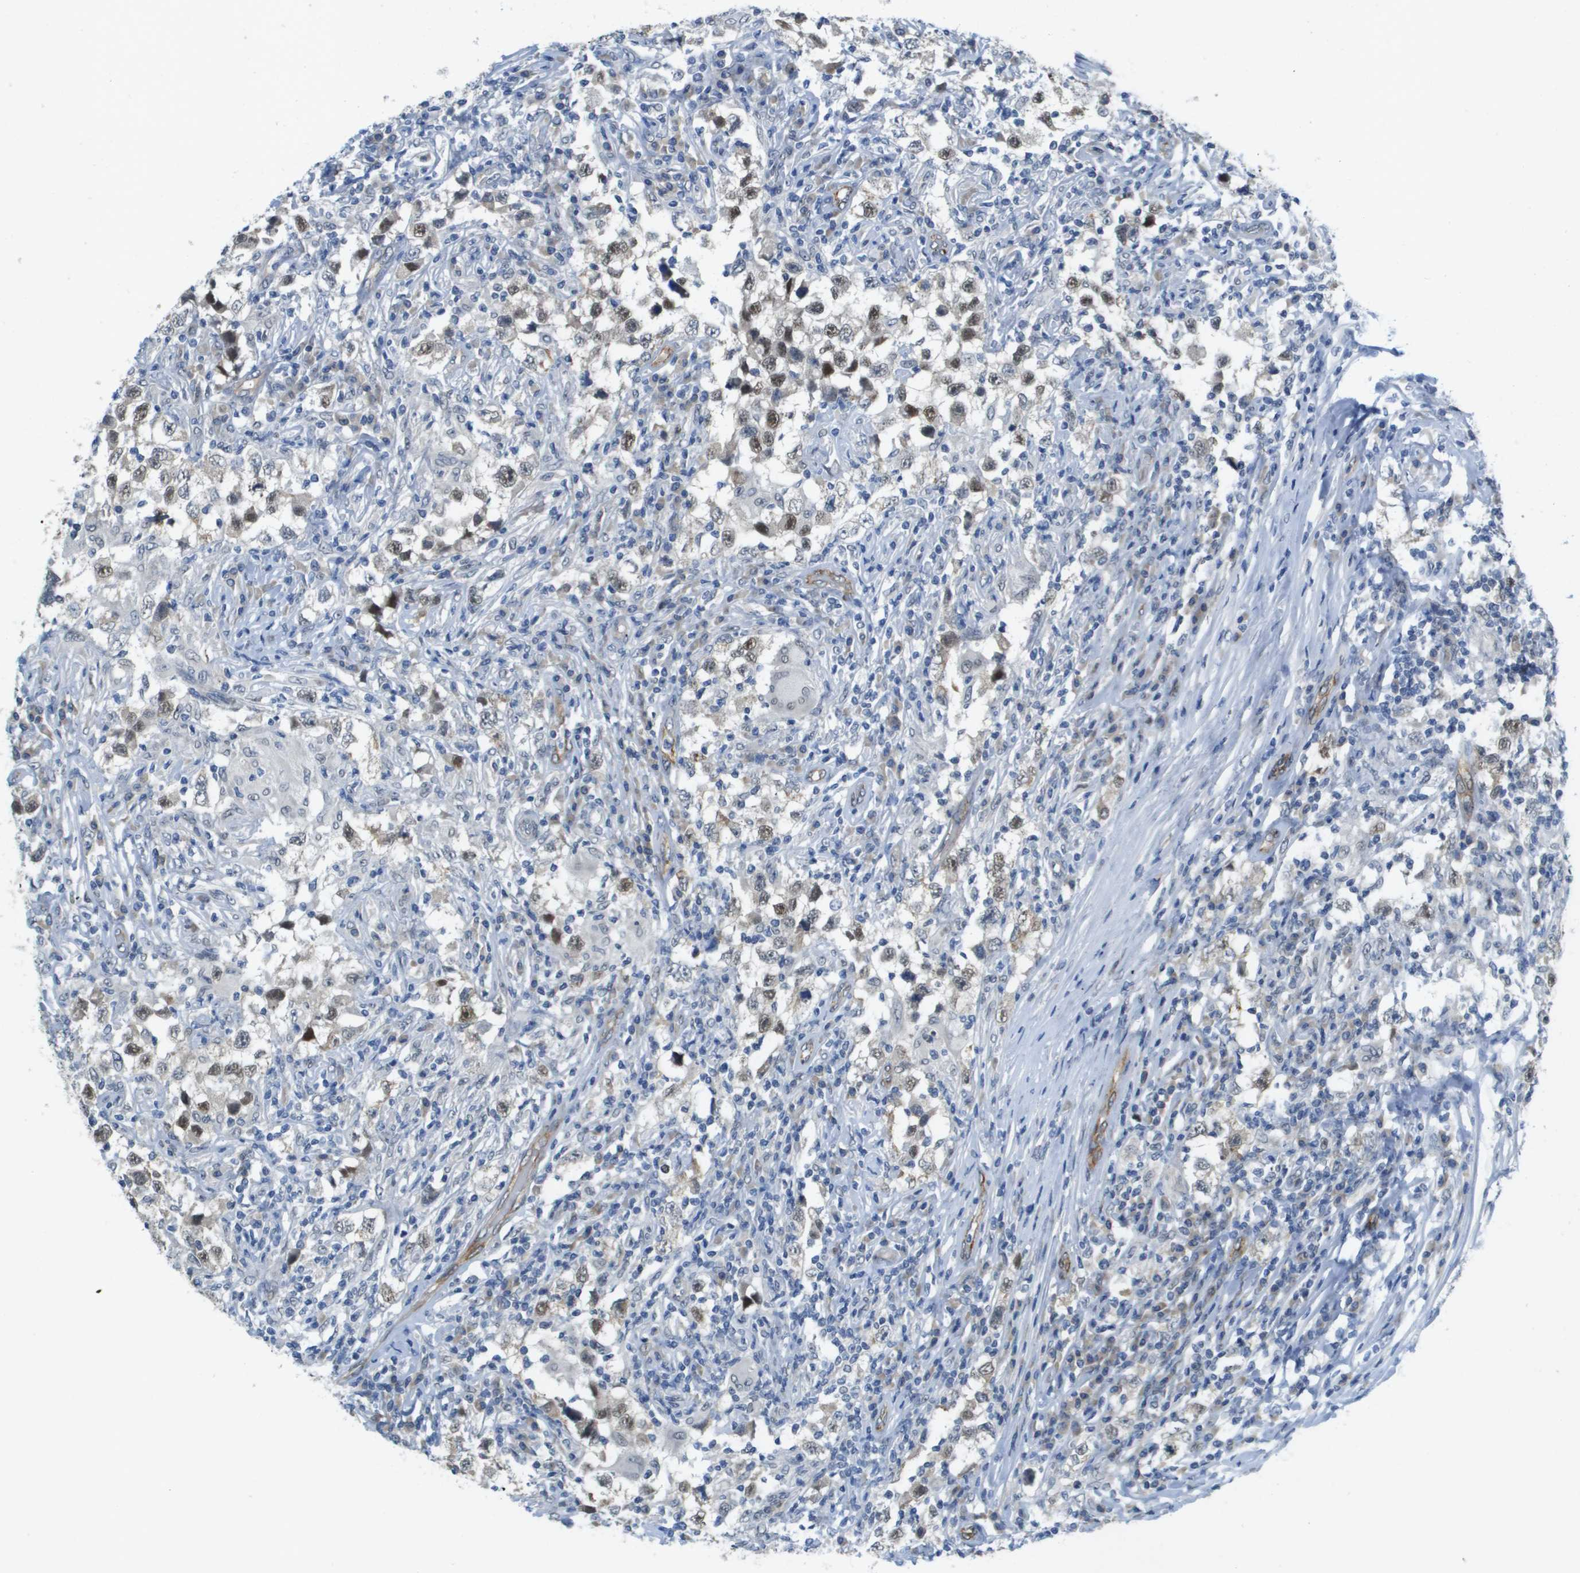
{"staining": {"intensity": "moderate", "quantity": ">75%", "location": "nuclear"}, "tissue": "testis cancer", "cell_type": "Tumor cells", "image_type": "cancer", "snomed": [{"axis": "morphology", "description": "Carcinoma, Embryonal, NOS"}, {"axis": "topography", "description": "Testis"}], "caption": "A micrograph of human testis embryonal carcinoma stained for a protein reveals moderate nuclear brown staining in tumor cells.", "gene": "ARID1B", "patient": {"sex": "male", "age": 21}}